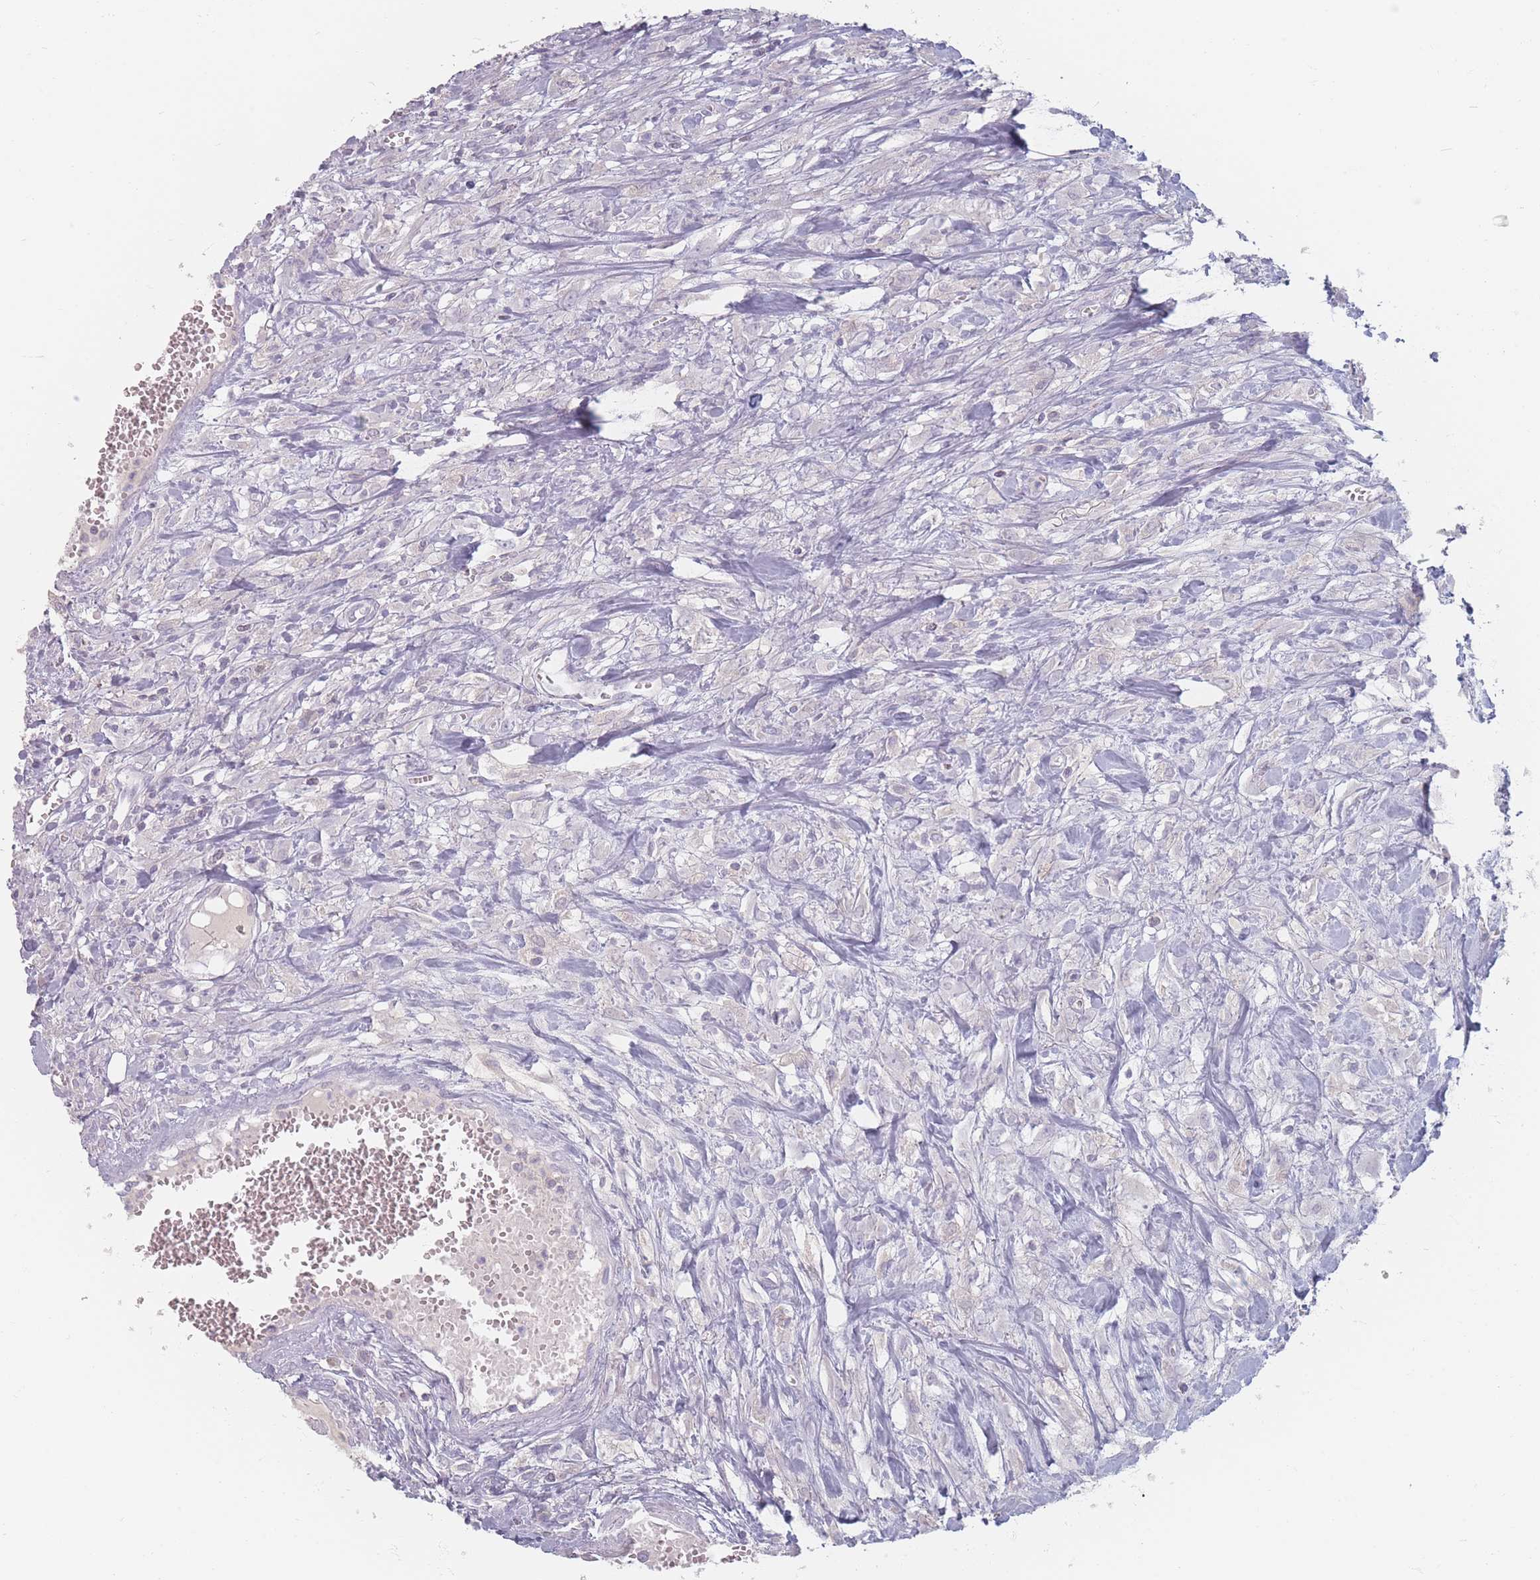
{"staining": {"intensity": "negative", "quantity": "none", "location": "none"}, "tissue": "urothelial cancer", "cell_type": "Tumor cells", "image_type": "cancer", "snomed": [{"axis": "morphology", "description": "Urothelial carcinoma, High grade"}, {"axis": "topography", "description": "Urinary bladder"}], "caption": "High magnification brightfield microscopy of urothelial cancer stained with DAB (brown) and counterstained with hematoxylin (blue): tumor cells show no significant positivity. (Stains: DAB (3,3'-diaminobenzidine) immunohistochemistry with hematoxylin counter stain, Microscopy: brightfield microscopy at high magnification).", "gene": "HELZ2", "patient": {"sex": "male", "age": 57}}